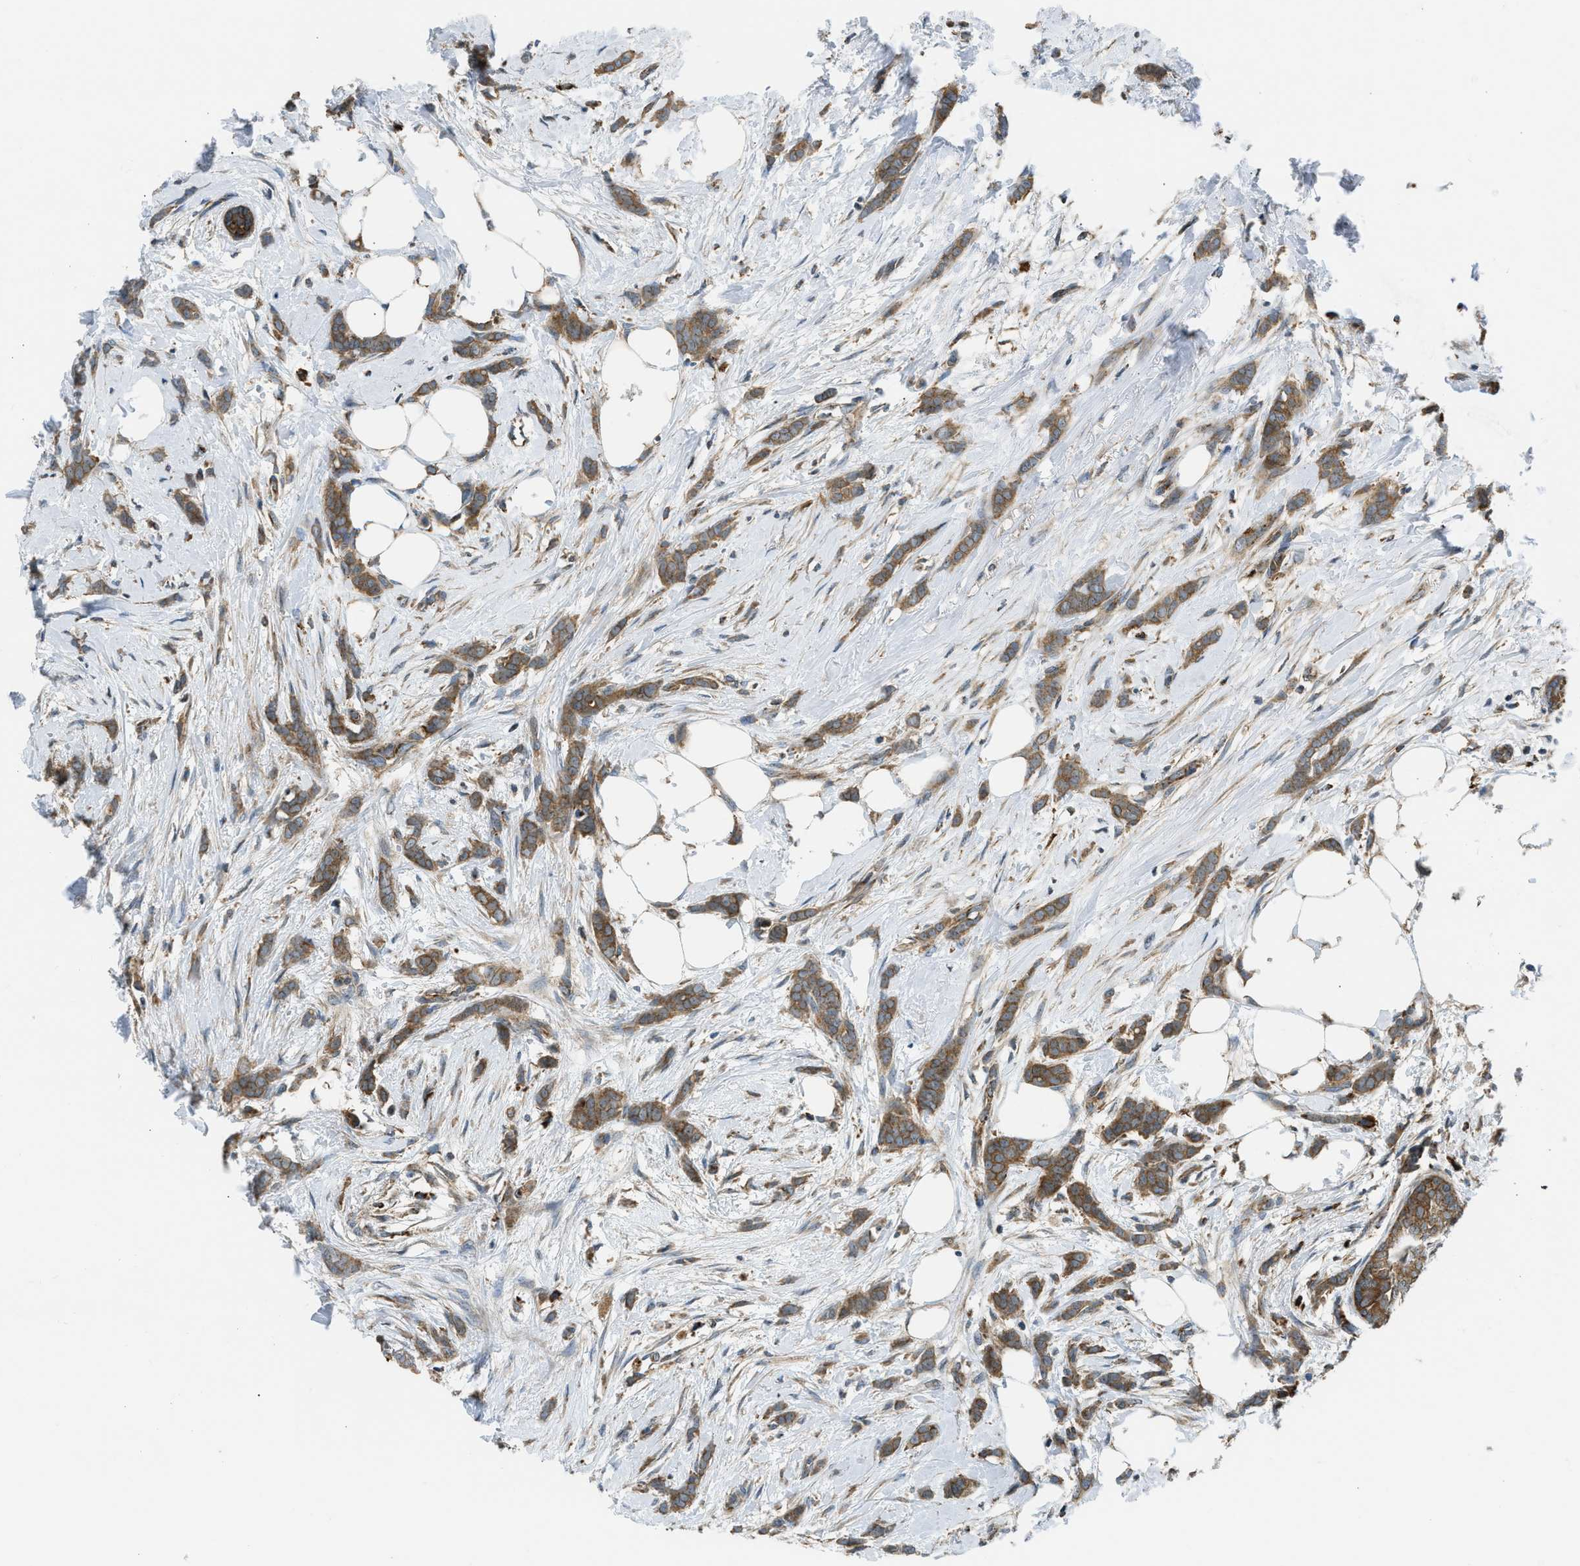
{"staining": {"intensity": "moderate", "quantity": ">75%", "location": "cytoplasmic/membranous"}, "tissue": "breast cancer", "cell_type": "Tumor cells", "image_type": "cancer", "snomed": [{"axis": "morphology", "description": "Lobular carcinoma, in situ"}, {"axis": "morphology", "description": "Lobular carcinoma"}, {"axis": "topography", "description": "Breast"}], "caption": "Breast cancer (lobular carcinoma in situ) stained with a protein marker displays moderate staining in tumor cells.", "gene": "SESN2", "patient": {"sex": "female", "age": 41}}